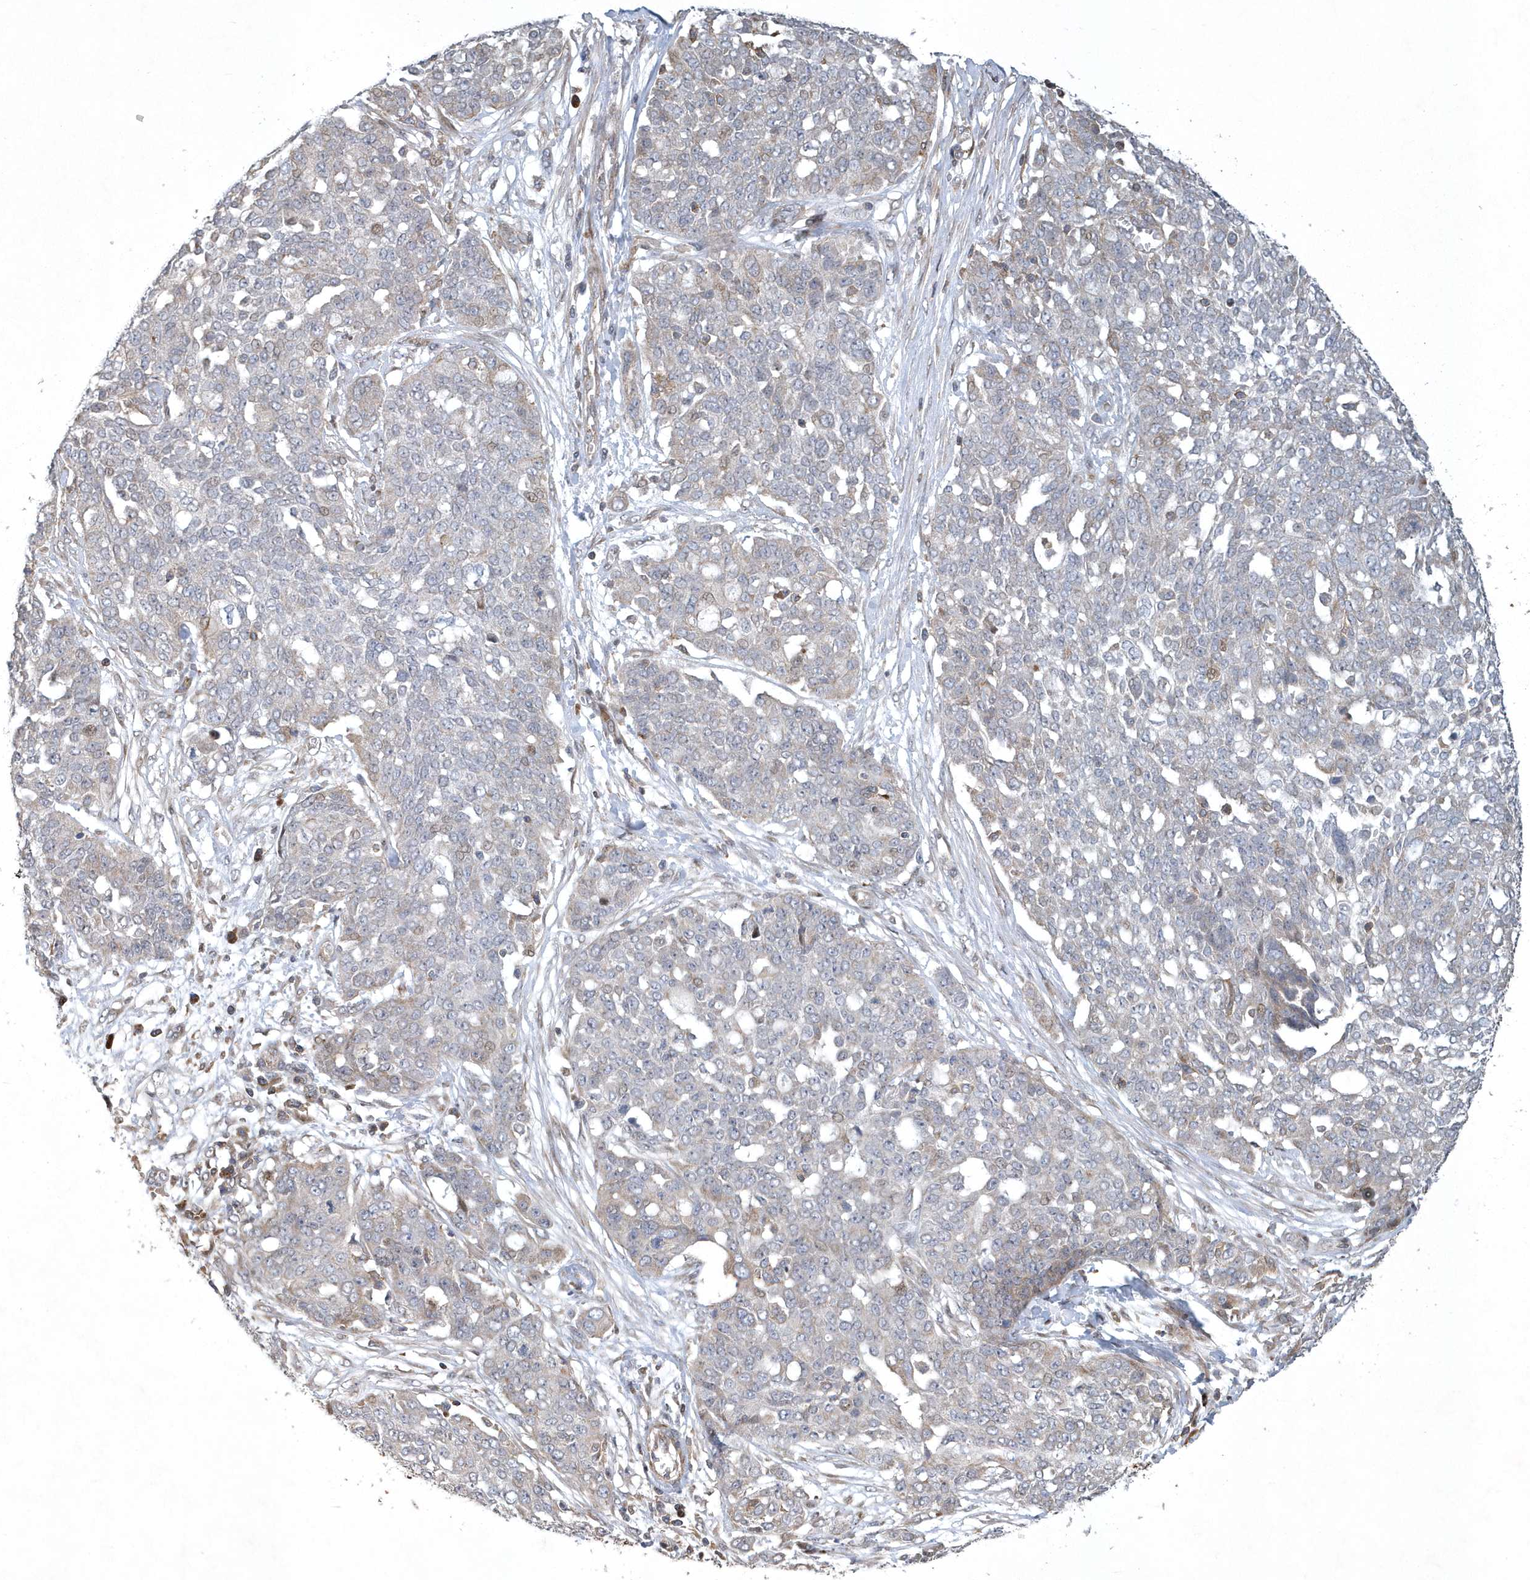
{"staining": {"intensity": "weak", "quantity": "<25%", "location": "cytoplasmic/membranous"}, "tissue": "ovarian cancer", "cell_type": "Tumor cells", "image_type": "cancer", "snomed": [{"axis": "morphology", "description": "Cystadenocarcinoma, serous, NOS"}, {"axis": "topography", "description": "Soft tissue"}, {"axis": "topography", "description": "Ovary"}], "caption": "DAB immunohistochemical staining of serous cystadenocarcinoma (ovarian) demonstrates no significant positivity in tumor cells. (DAB (3,3'-diaminobenzidine) immunohistochemistry (IHC), high magnification).", "gene": "N4BP2", "patient": {"sex": "female", "age": 57}}